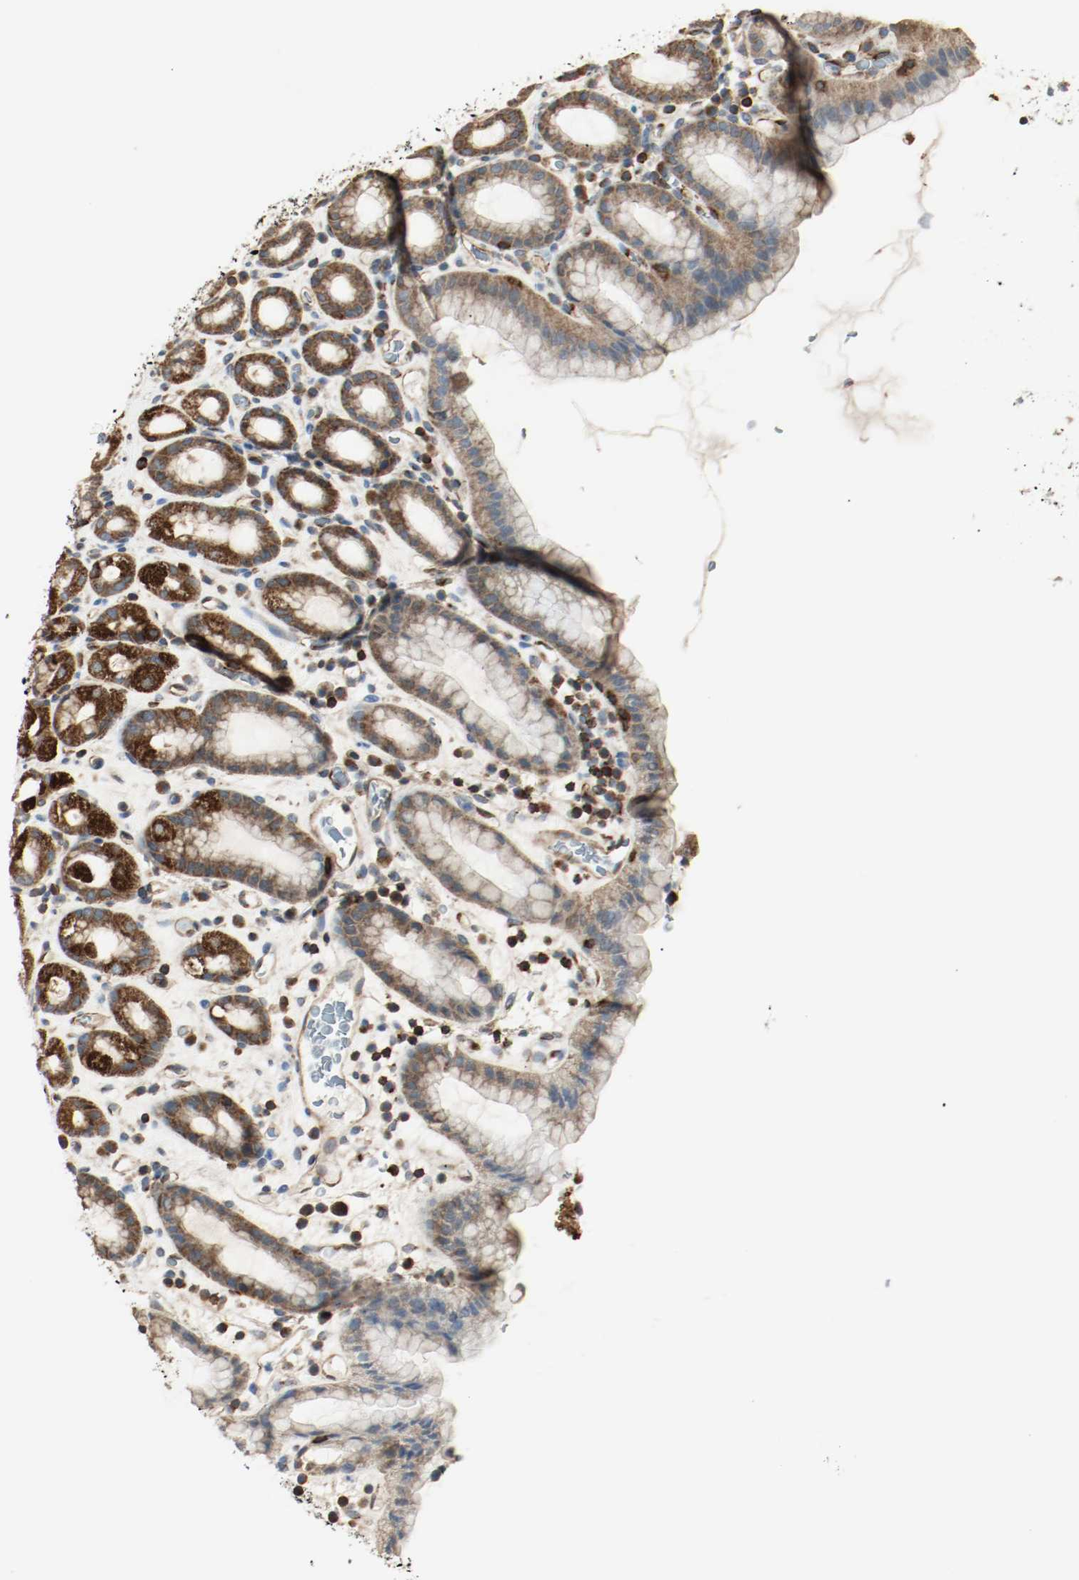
{"staining": {"intensity": "strong", "quantity": ">75%", "location": "cytoplasmic/membranous"}, "tissue": "stomach", "cell_type": "Glandular cells", "image_type": "normal", "snomed": [{"axis": "morphology", "description": "Normal tissue, NOS"}, {"axis": "topography", "description": "Stomach, upper"}], "caption": "Immunohistochemistry micrograph of unremarkable stomach: stomach stained using IHC demonstrates high levels of strong protein expression localized specifically in the cytoplasmic/membranous of glandular cells, appearing as a cytoplasmic/membranous brown color.", "gene": "PLCG1", "patient": {"sex": "male", "age": 68}}